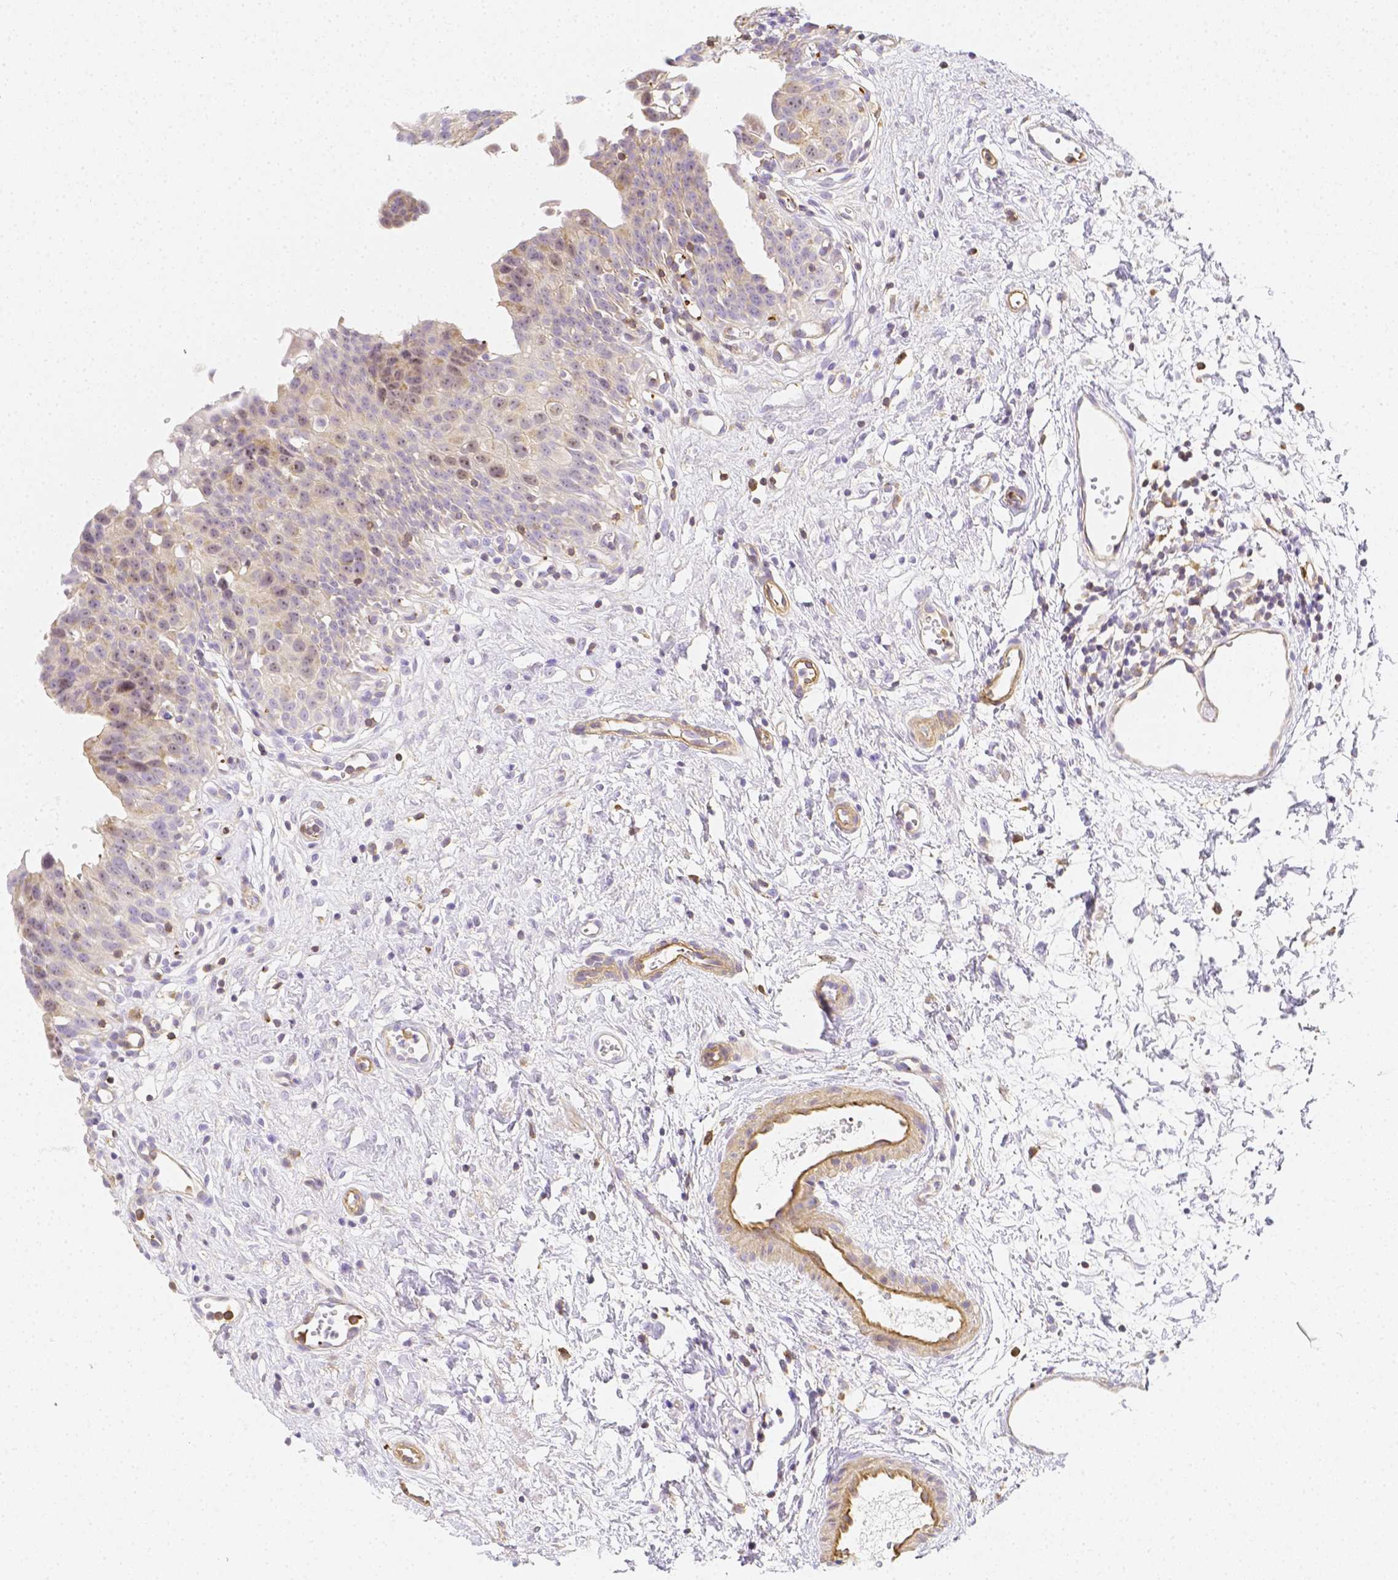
{"staining": {"intensity": "weak", "quantity": "<25%", "location": "cytoplasmic/membranous"}, "tissue": "urinary bladder", "cell_type": "Urothelial cells", "image_type": "normal", "snomed": [{"axis": "morphology", "description": "Normal tissue, NOS"}, {"axis": "topography", "description": "Urinary bladder"}], "caption": "The micrograph demonstrates no staining of urothelial cells in unremarkable urinary bladder.", "gene": "ASAH2B", "patient": {"sex": "male", "age": 51}}